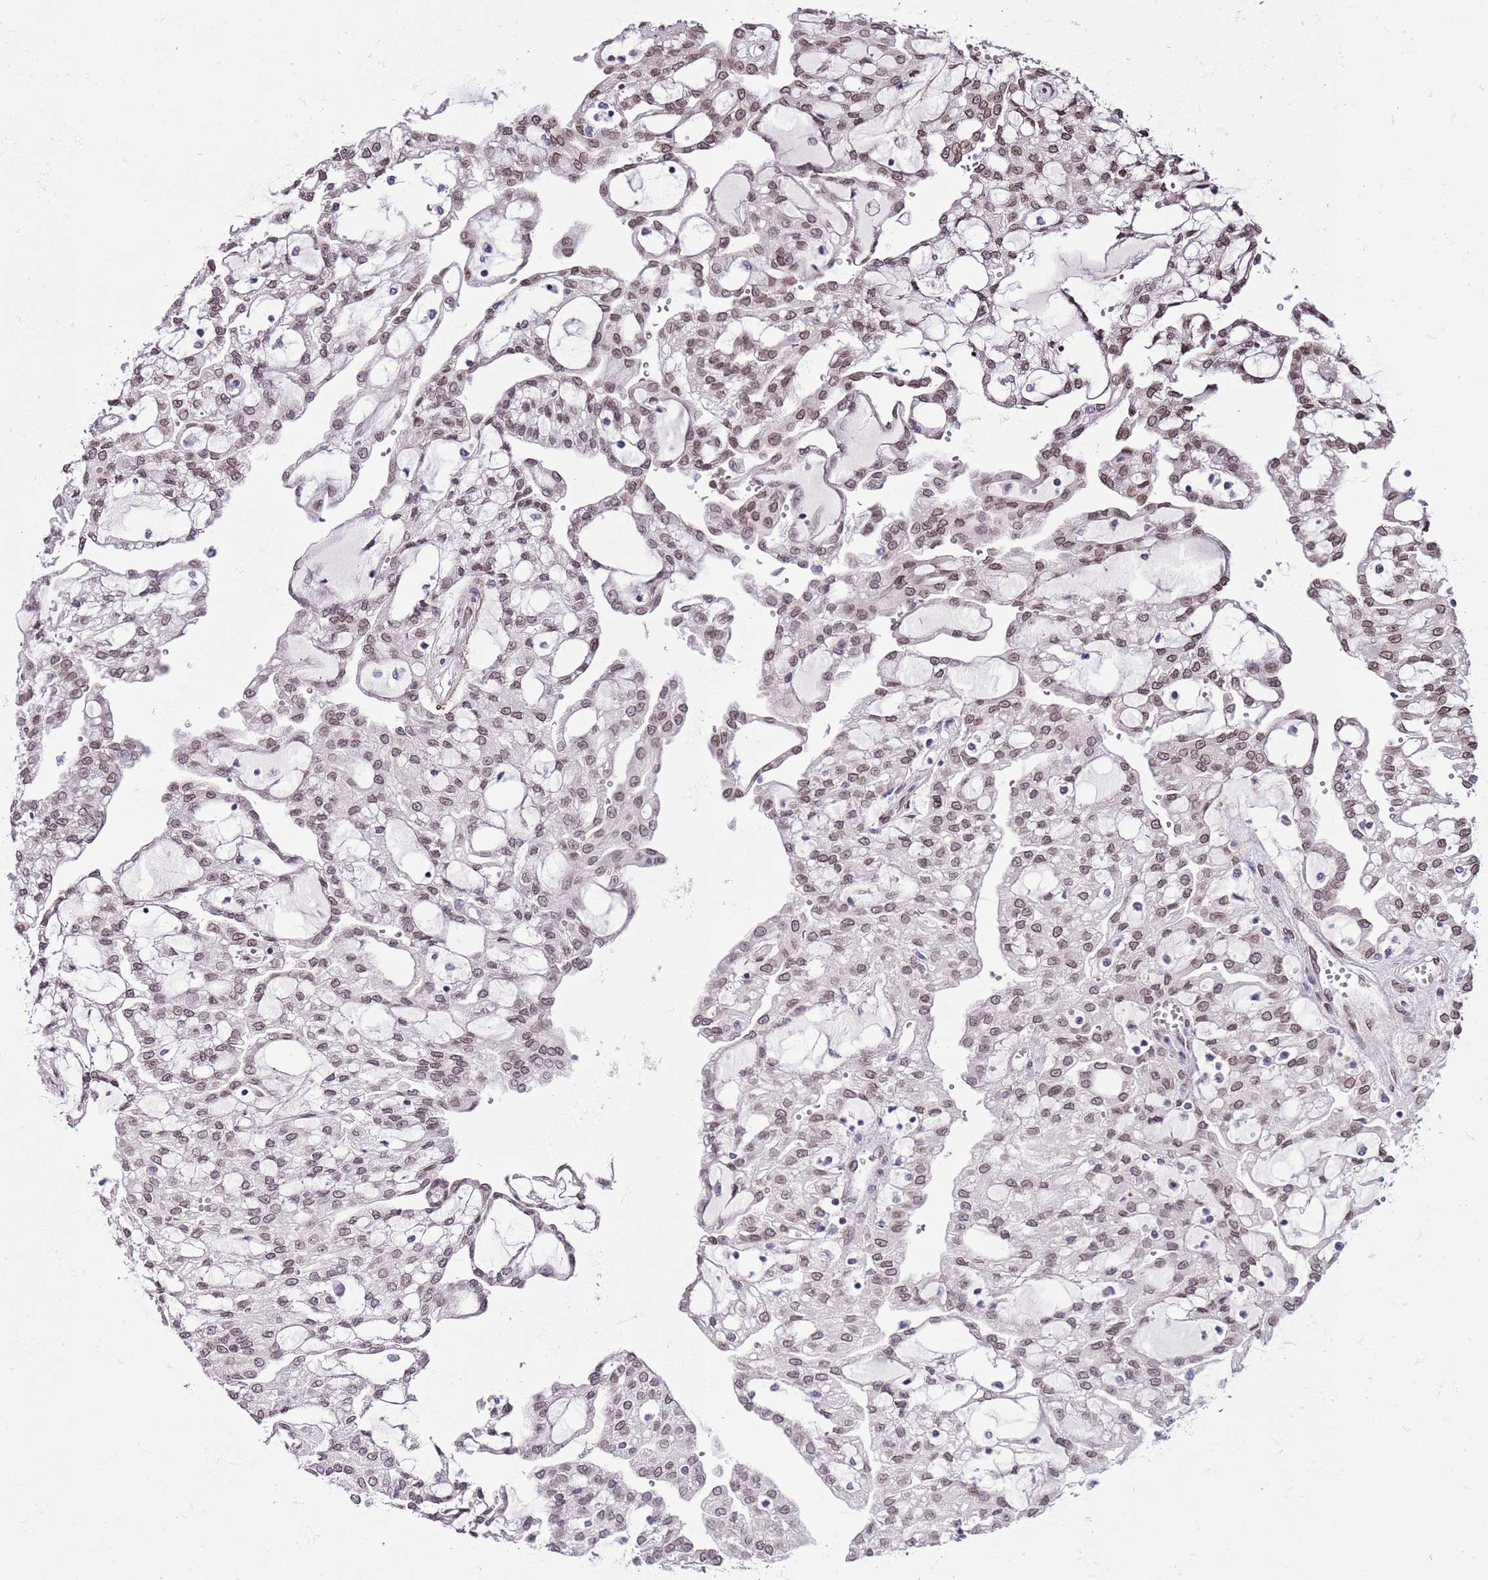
{"staining": {"intensity": "weak", "quantity": ">75%", "location": "nuclear"}, "tissue": "renal cancer", "cell_type": "Tumor cells", "image_type": "cancer", "snomed": [{"axis": "morphology", "description": "Adenocarcinoma, NOS"}, {"axis": "topography", "description": "Kidney"}], "caption": "Immunohistochemistry micrograph of human adenocarcinoma (renal) stained for a protein (brown), which reveals low levels of weak nuclear expression in about >75% of tumor cells.", "gene": "ZGLP1", "patient": {"sex": "male", "age": 63}}